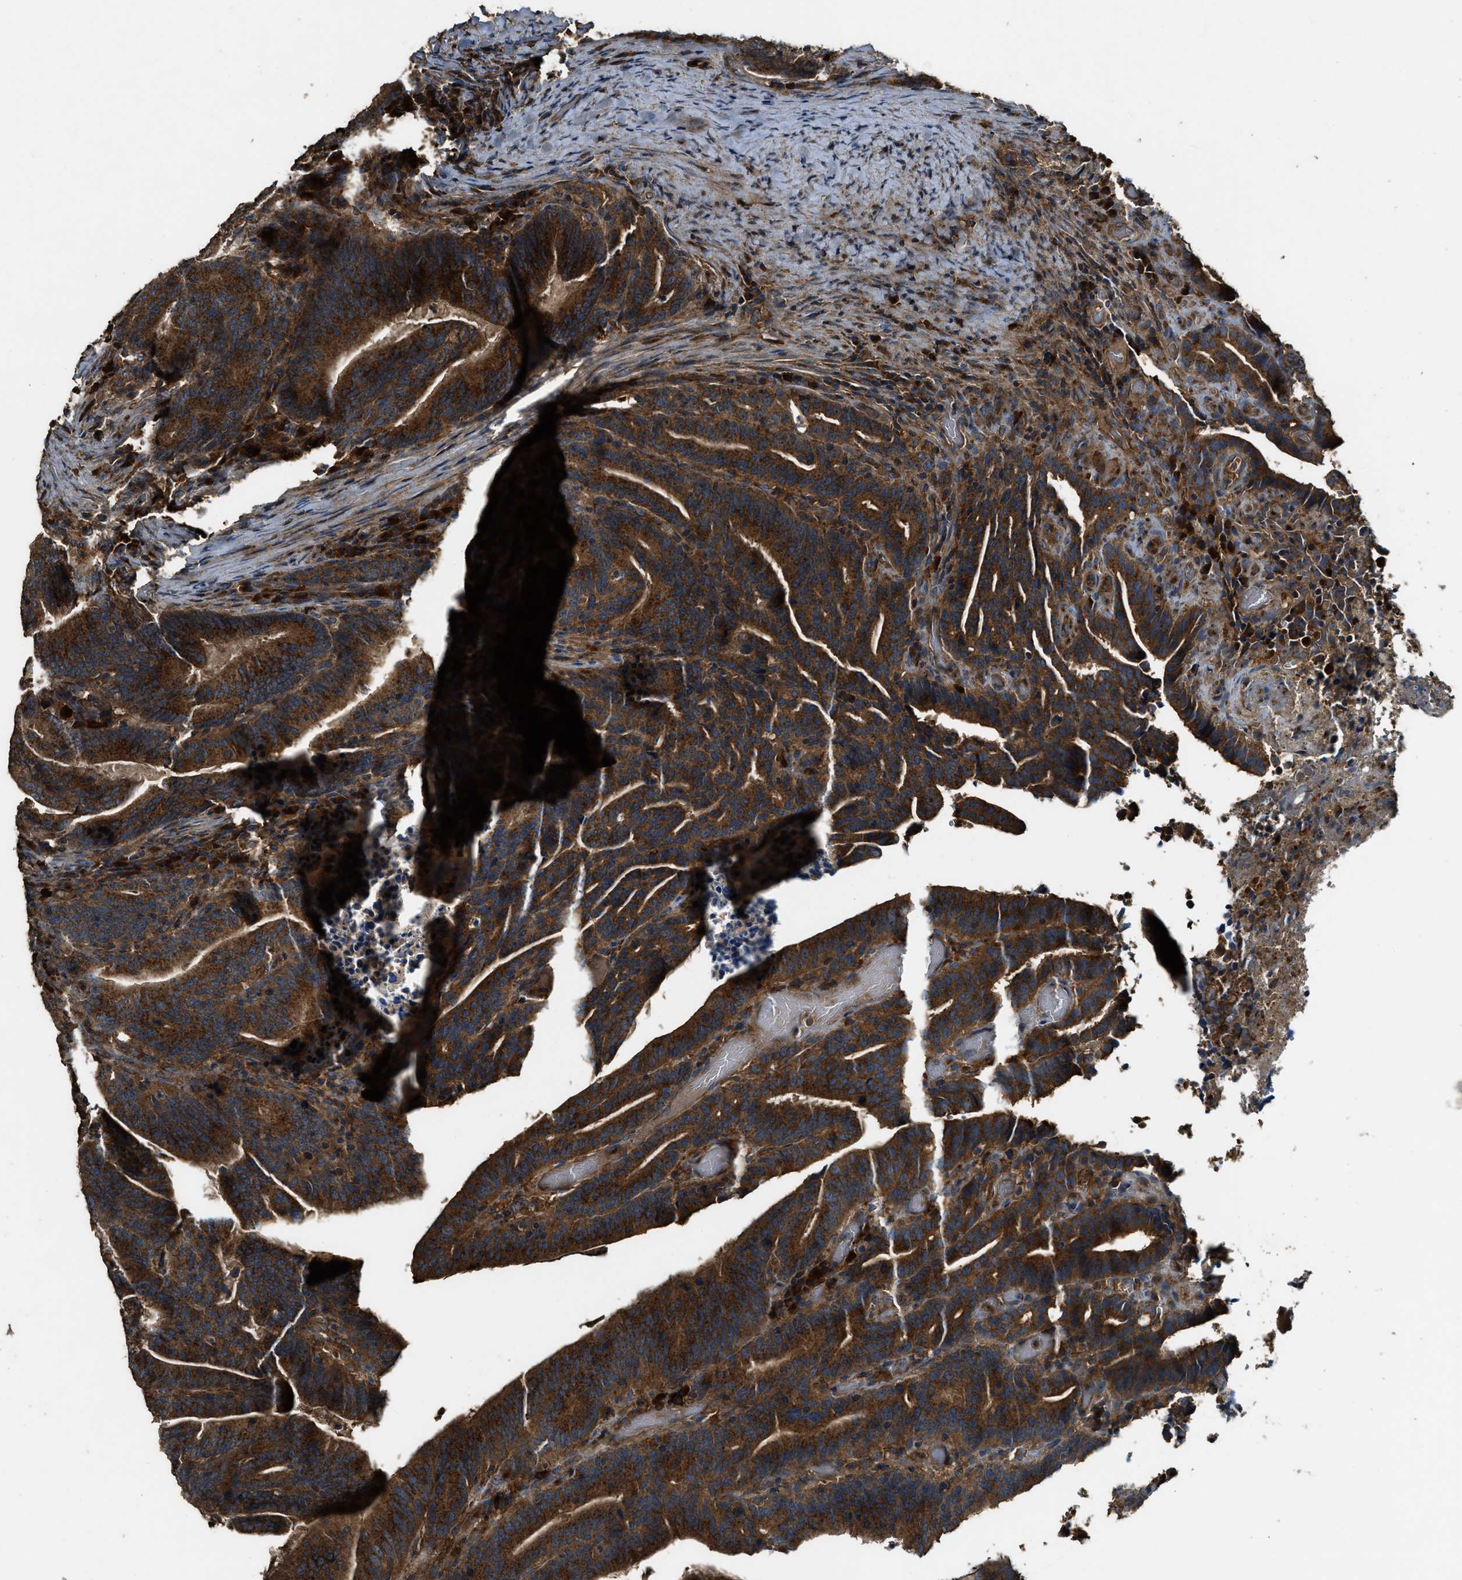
{"staining": {"intensity": "strong", "quantity": ">75%", "location": "cytoplasmic/membranous"}, "tissue": "colorectal cancer", "cell_type": "Tumor cells", "image_type": "cancer", "snomed": [{"axis": "morphology", "description": "Adenocarcinoma, NOS"}, {"axis": "topography", "description": "Colon"}], "caption": "Immunohistochemical staining of adenocarcinoma (colorectal) shows high levels of strong cytoplasmic/membranous protein expression in approximately >75% of tumor cells.", "gene": "MAP3K8", "patient": {"sex": "female", "age": 66}}